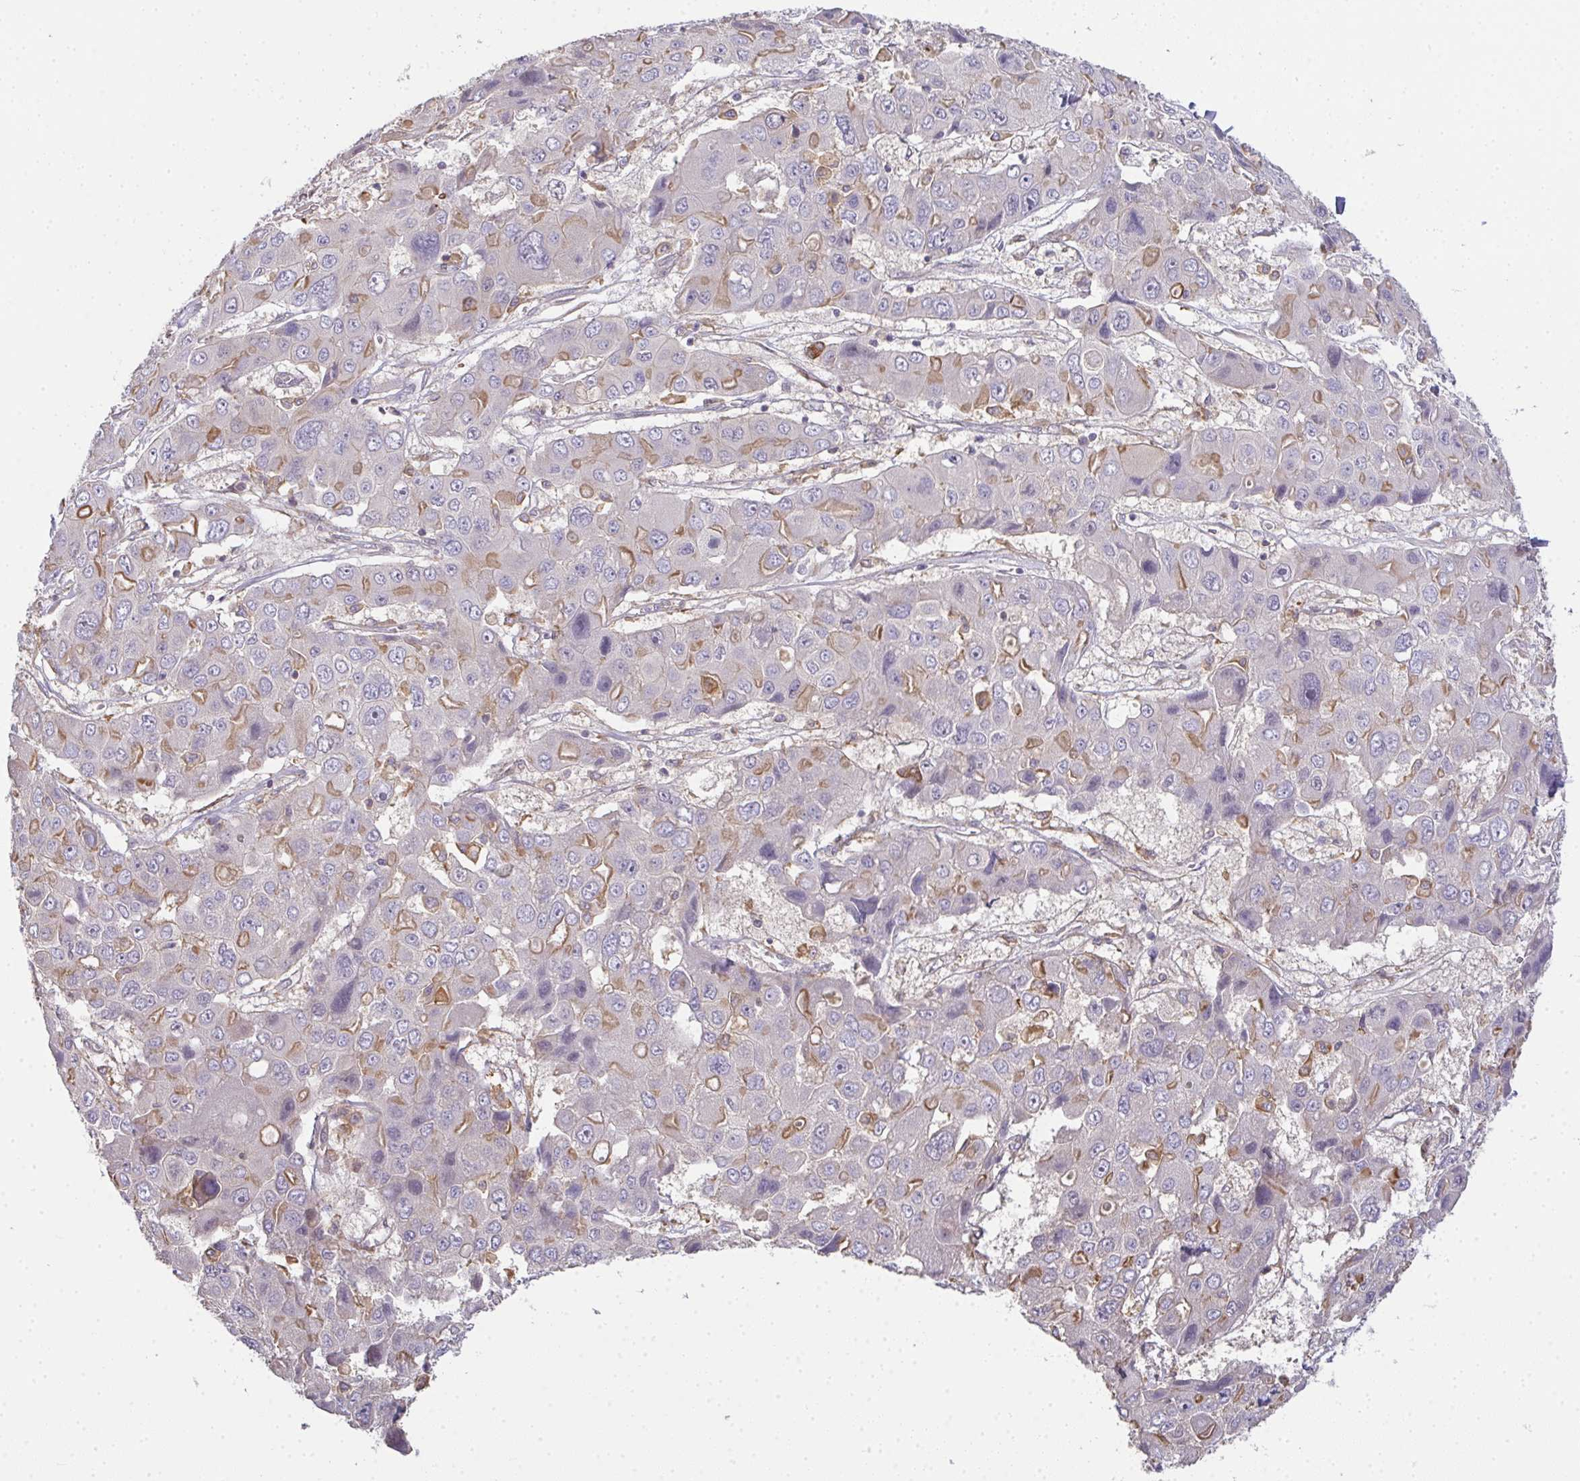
{"staining": {"intensity": "moderate", "quantity": "<25%", "location": "cytoplasmic/membranous"}, "tissue": "liver cancer", "cell_type": "Tumor cells", "image_type": "cancer", "snomed": [{"axis": "morphology", "description": "Cholangiocarcinoma"}, {"axis": "topography", "description": "Liver"}], "caption": "Immunohistochemistry (IHC) photomicrograph of human liver cholangiocarcinoma stained for a protein (brown), which shows low levels of moderate cytoplasmic/membranous staining in approximately <25% of tumor cells.", "gene": "EEF1AKMT1", "patient": {"sex": "male", "age": 67}}